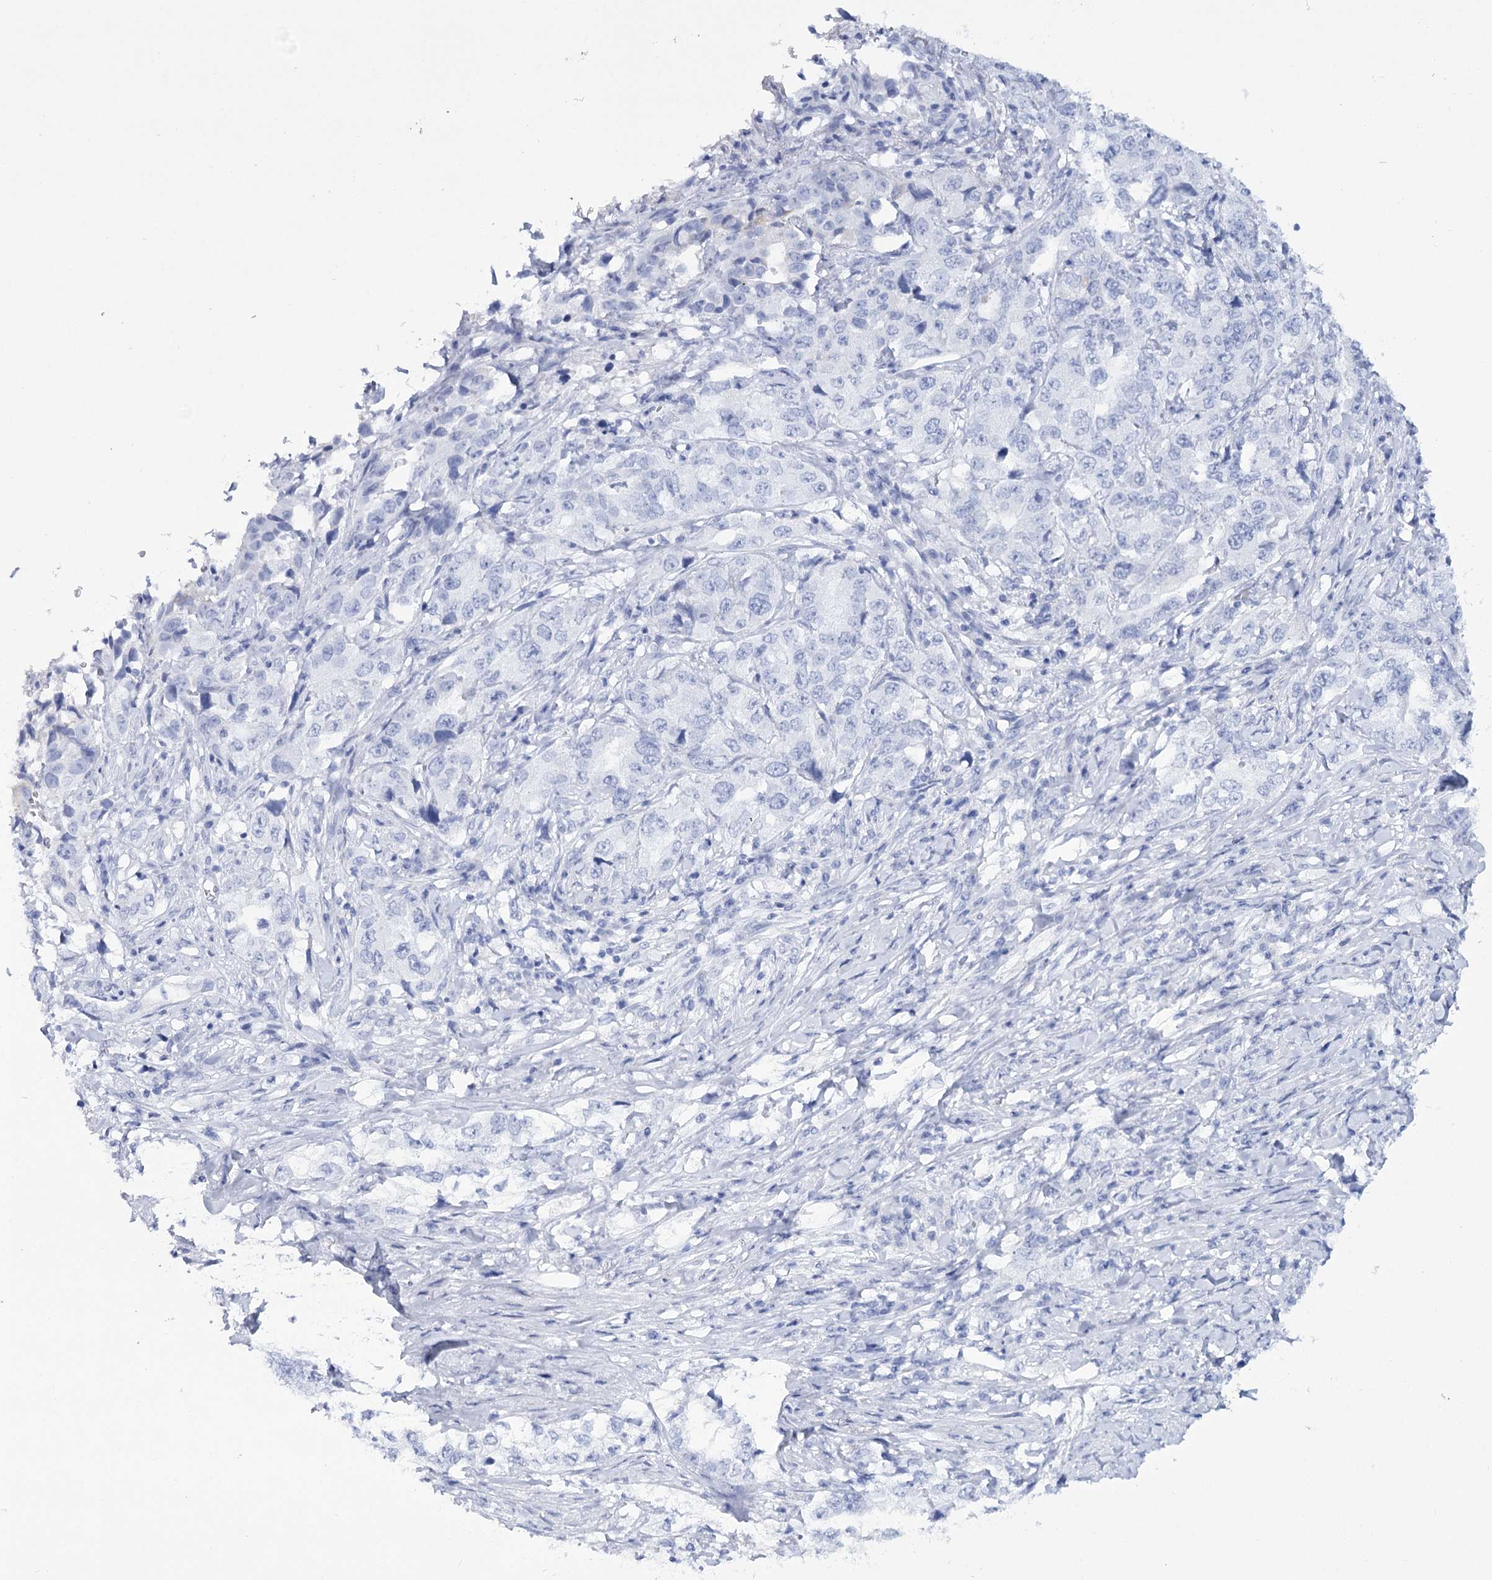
{"staining": {"intensity": "negative", "quantity": "none", "location": "none"}, "tissue": "lung cancer", "cell_type": "Tumor cells", "image_type": "cancer", "snomed": [{"axis": "morphology", "description": "Adenocarcinoma, NOS"}, {"axis": "topography", "description": "Lung"}], "caption": "Protein analysis of lung cancer reveals no significant staining in tumor cells.", "gene": "RNF186", "patient": {"sex": "female", "age": 51}}